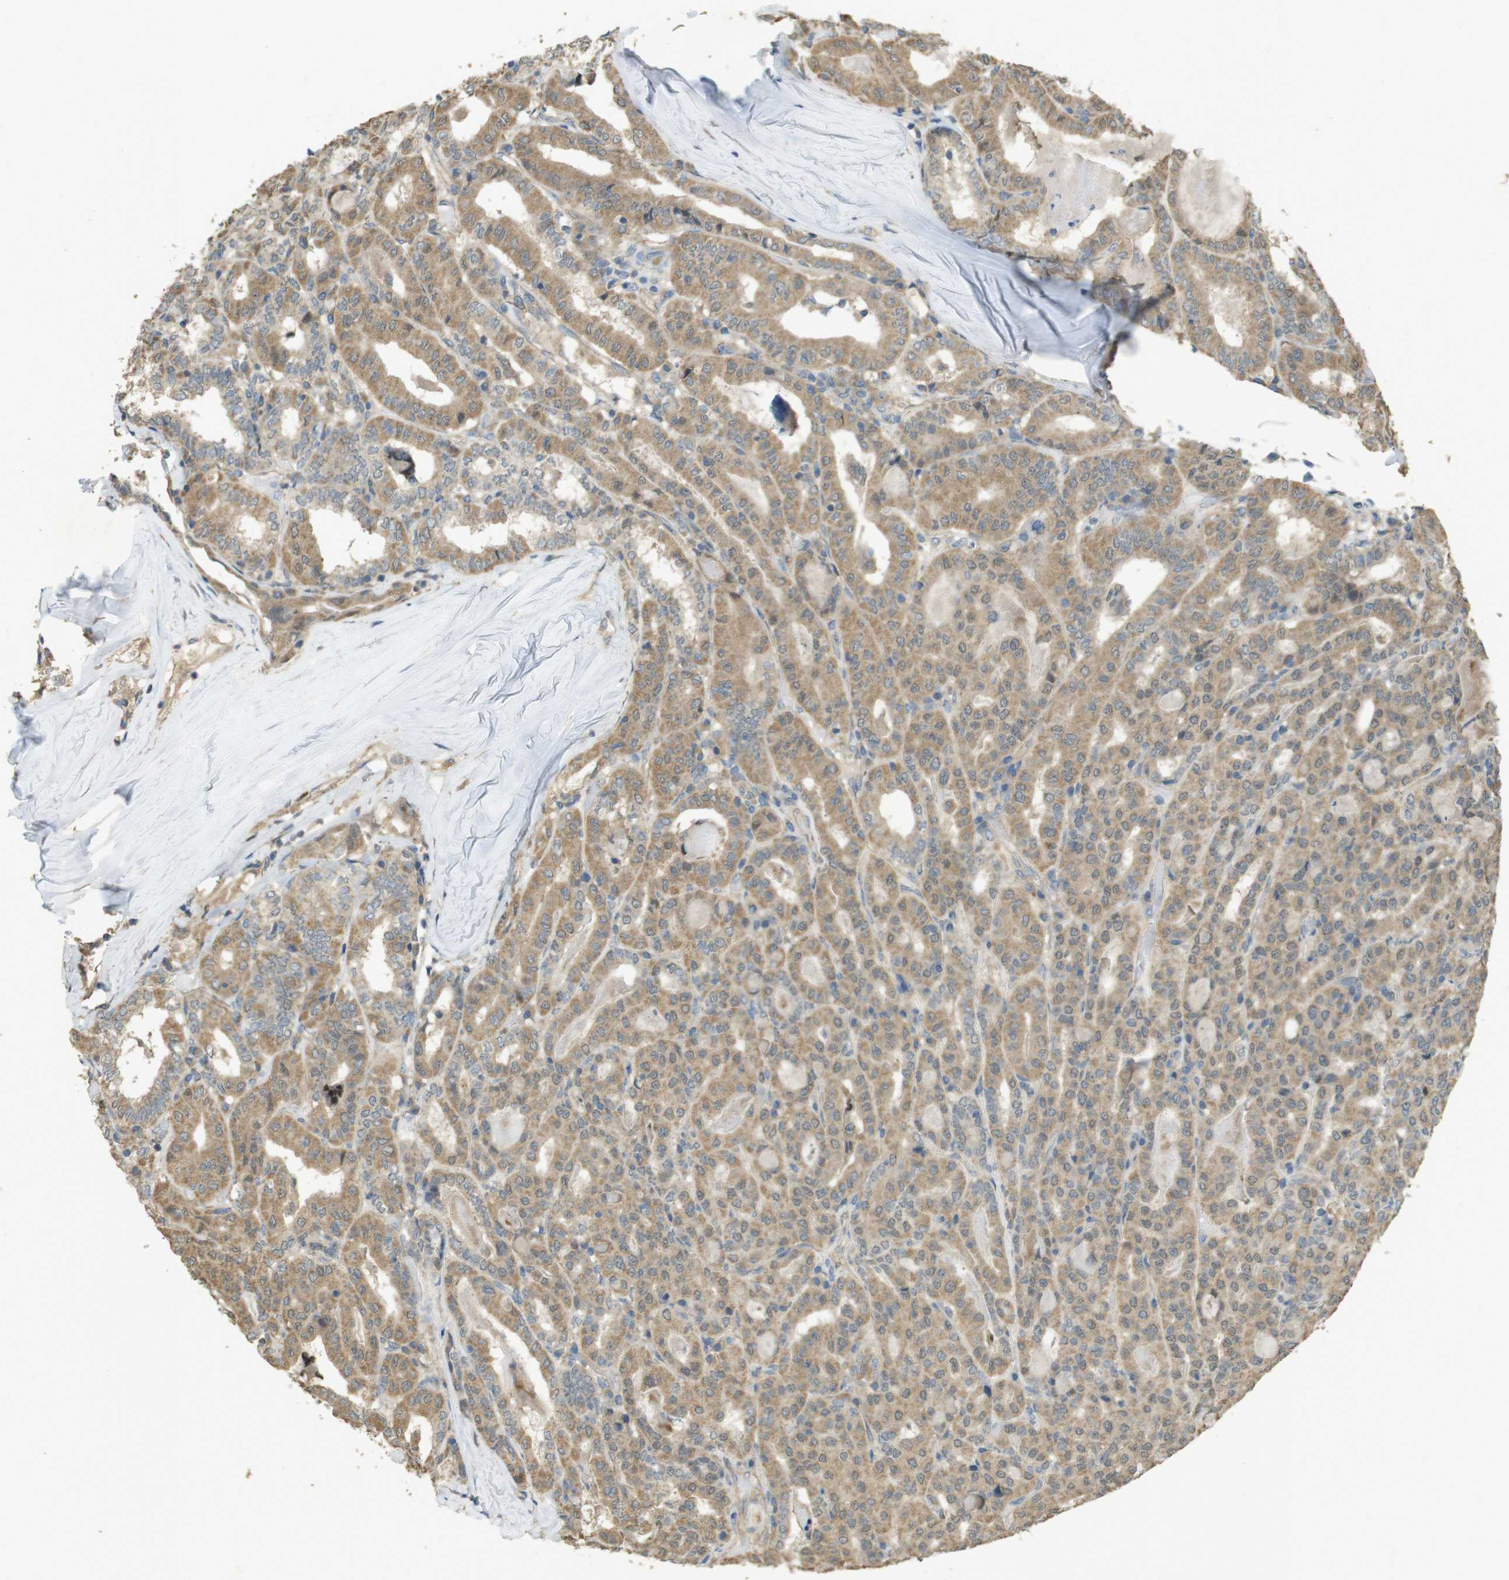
{"staining": {"intensity": "weak", "quantity": ">75%", "location": "cytoplasmic/membranous"}, "tissue": "thyroid cancer", "cell_type": "Tumor cells", "image_type": "cancer", "snomed": [{"axis": "morphology", "description": "Papillary adenocarcinoma, NOS"}, {"axis": "topography", "description": "Thyroid gland"}], "caption": "Immunohistochemical staining of human thyroid cancer displays low levels of weak cytoplasmic/membranous positivity in about >75% of tumor cells.", "gene": "ZDHHC20", "patient": {"sex": "female", "age": 42}}